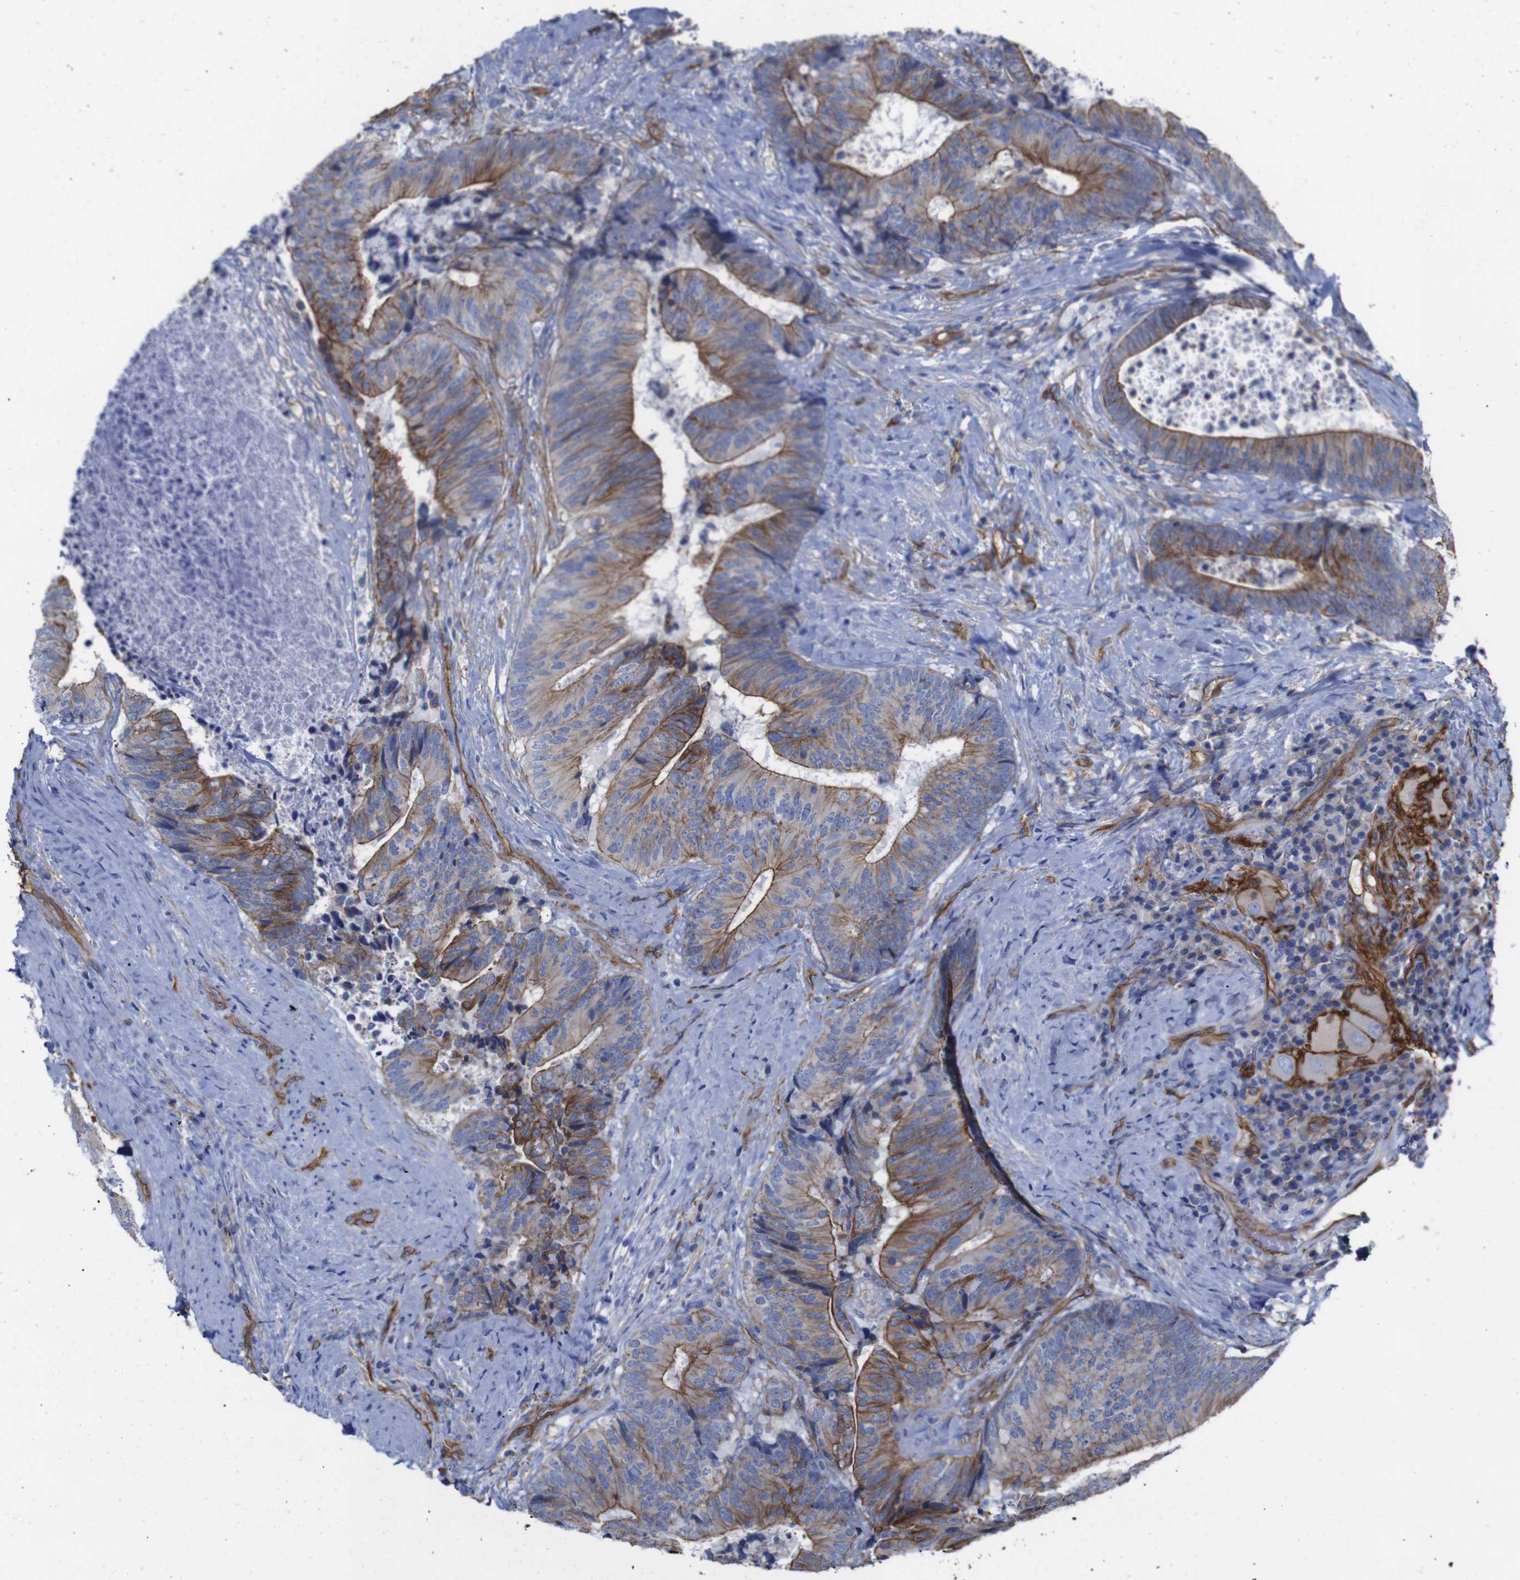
{"staining": {"intensity": "moderate", "quantity": "25%-75%", "location": "cytoplasmic/membranous"}, "tissue": "colorectal cancer", "cell_type": "Tumor cells", "image_type": "cancer", "snomed": [{"axis": "morphology", "description": "Adenocarcinoma, NOS"}, {"axis": "topography", "description": "Rectum"}], "caption": "Immunohistochemistry photomicrograph of human colorectal cancer (adenocarcinoma) stained for a protein (brown), which demonstrates medium levels of moderate cytoplasmic/membranous expression in about 25%-75% of tumor cells.", "gene": "SPTBN1", "patient": {"sex": "male", "age": 72}}